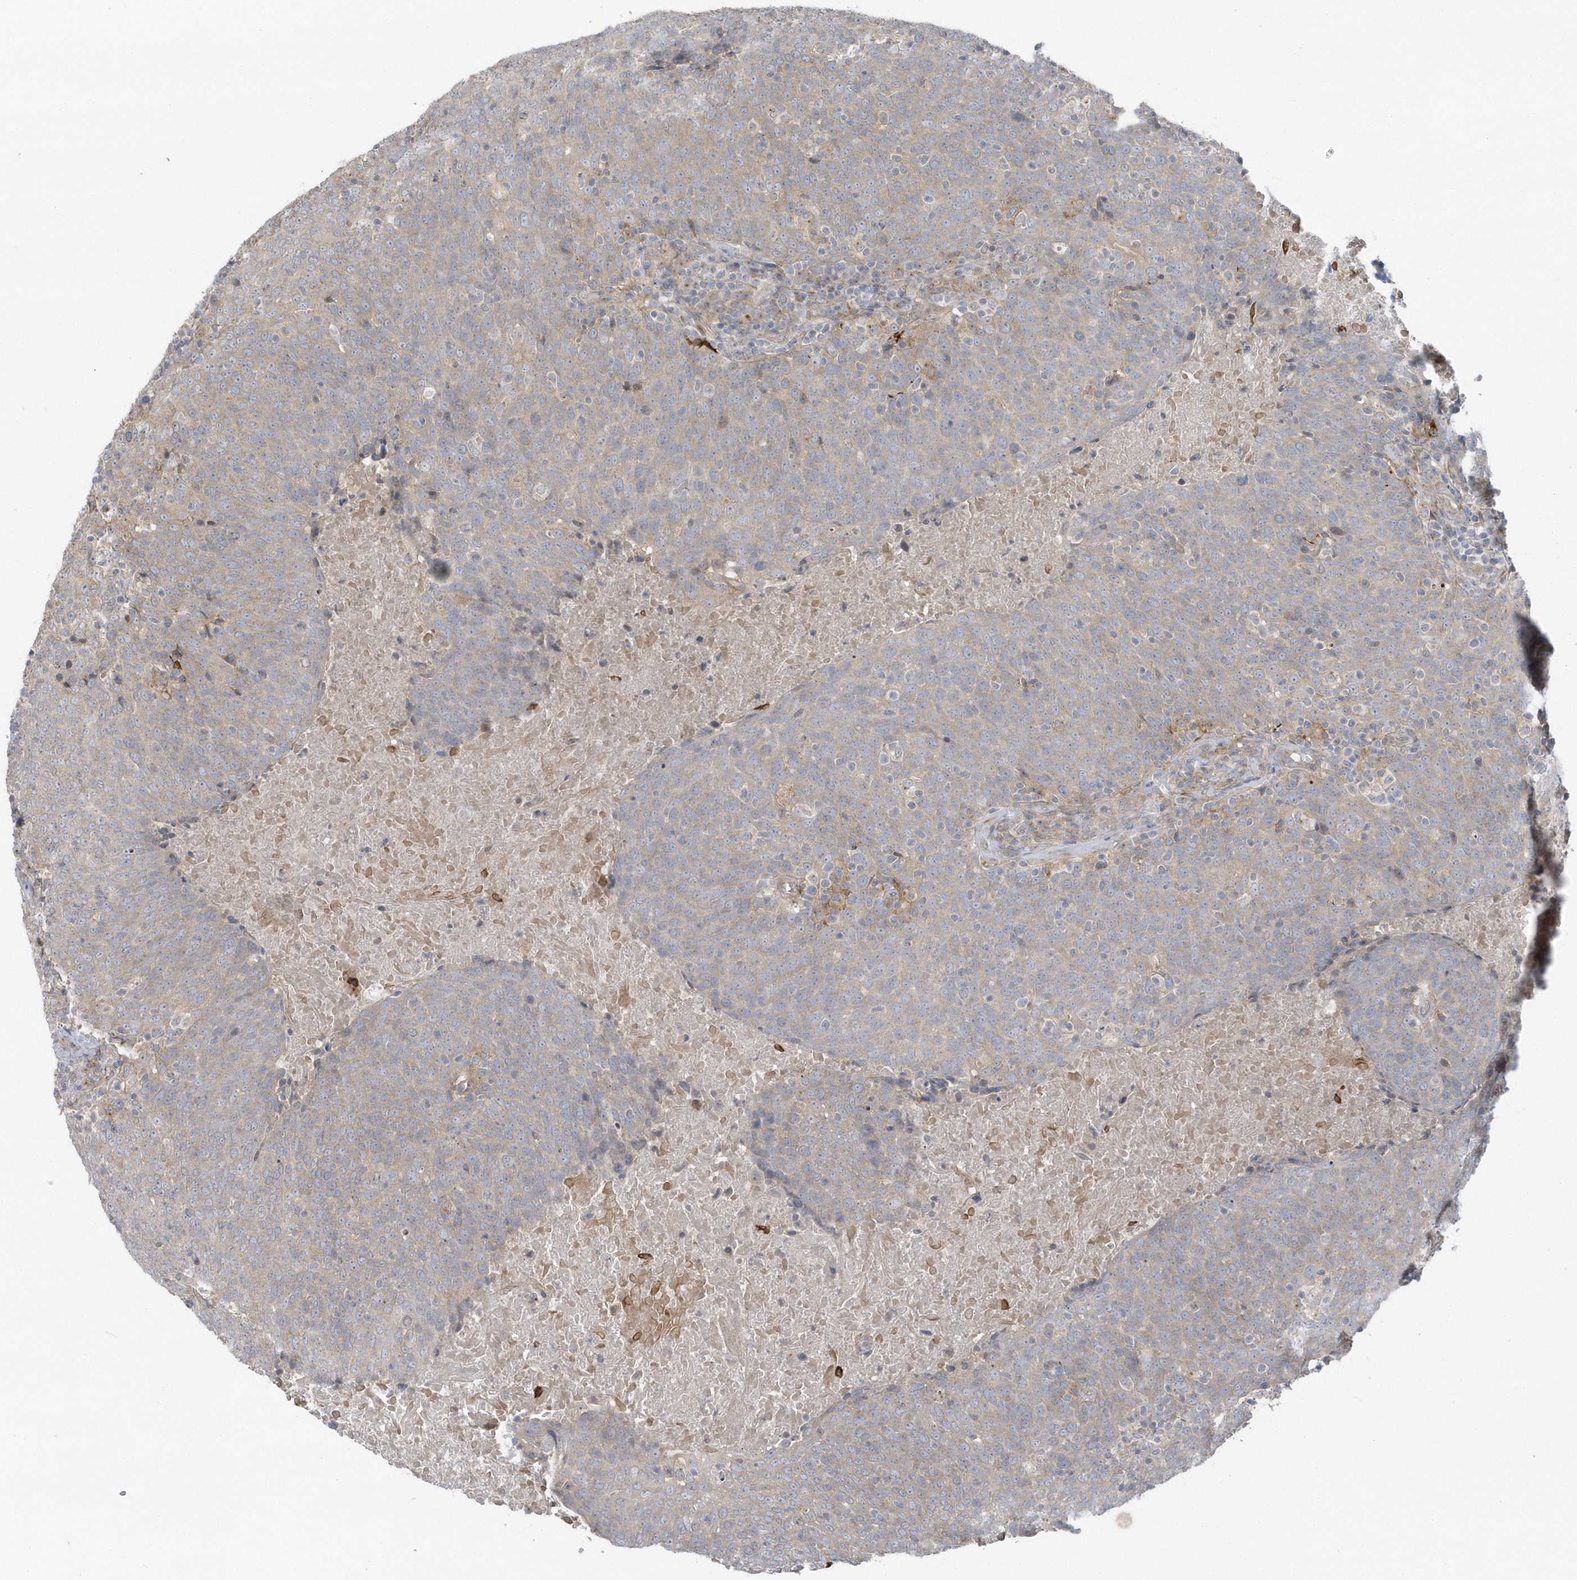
{"staining": {"intensity": "weak", "quantity": "25%-75%", "location": "cytoplasmic/membranous"}, "tissue": "head and neck cancer", "cell_type": "Tumor cells", "image_type": "cancer", "snomed": [{"axis": "morphology", "description": "Squamous cell carcinoma, NOS"}, {"axis": "morphology", "description": "Squamous cell carcinoma, metastatic, NOS"}, {"axis": "topography", "description": "Lymph node"}, {"axis": "topography", "description": "Head-Neck"}], "caption": "The image demonstrates a brown stain indicating the presence of a protein in the cytoplasmic/membranous of tumor cells in head and neck cancer.", "gene": "ACTR1A", "patient": {"sex": "male", "age": 62}}